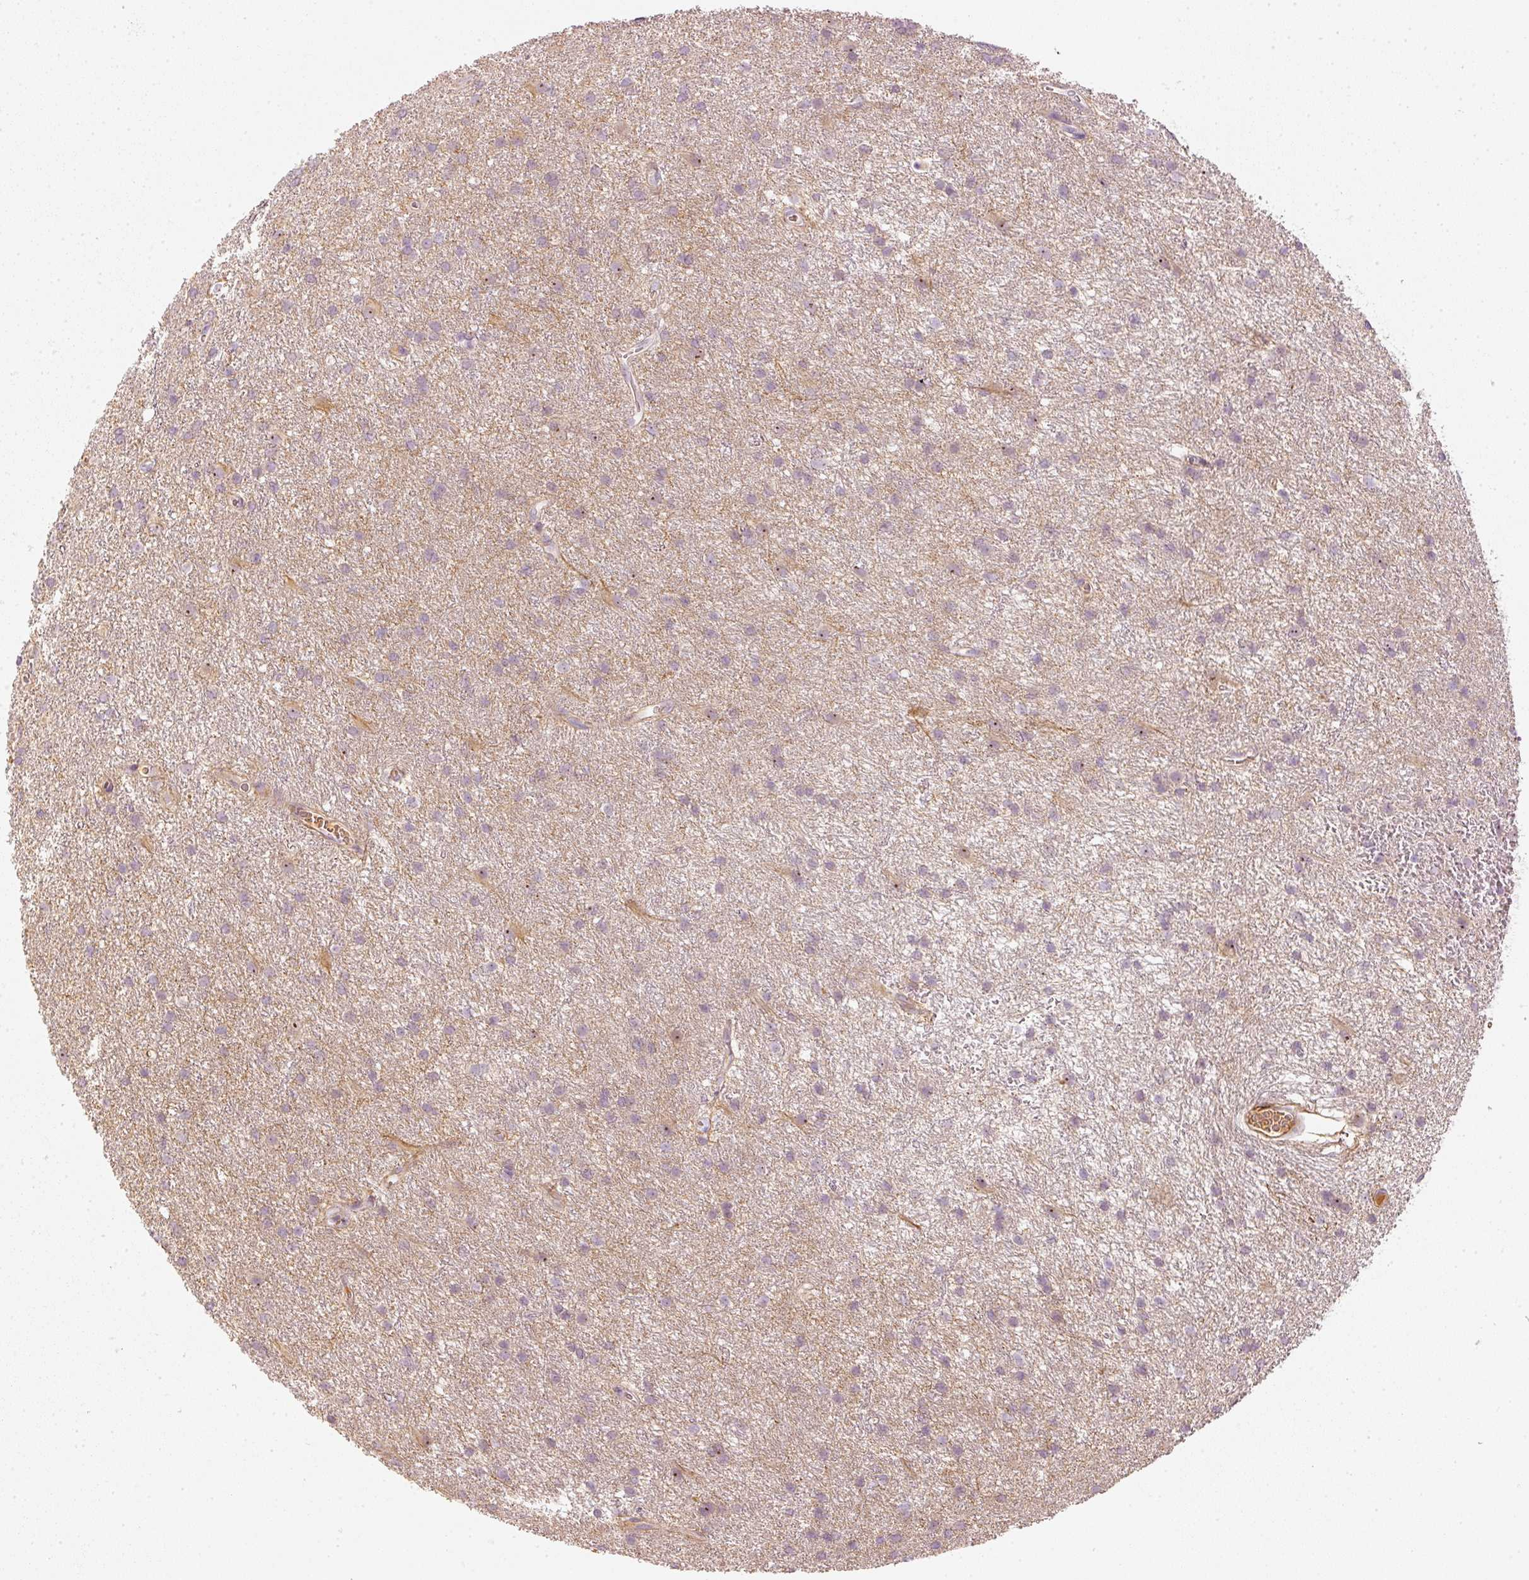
{"staining": {"intensity": "weak", "quantity": "25%-75%", "location": "cytoplasmic/membranous"}, "tissue": "glioma", "cell_type": "Tumor cells", "image_type": "cancer", "snomed": [{"axis": "morphology", "description": "Glioma, malignant, High grade"}, {"axis": "topography", "description": "Brain"}], "caption": "Tumor cells display low levels of weak cytoplasmic/membranous expression in approximately 25%-75% of cells in human high-grade glioma (malignant). (Brightfield microscopy of DAB IHC at high magnification).", "gene": "VCAM1", "patient": {"sex": "female", "age": 50}}